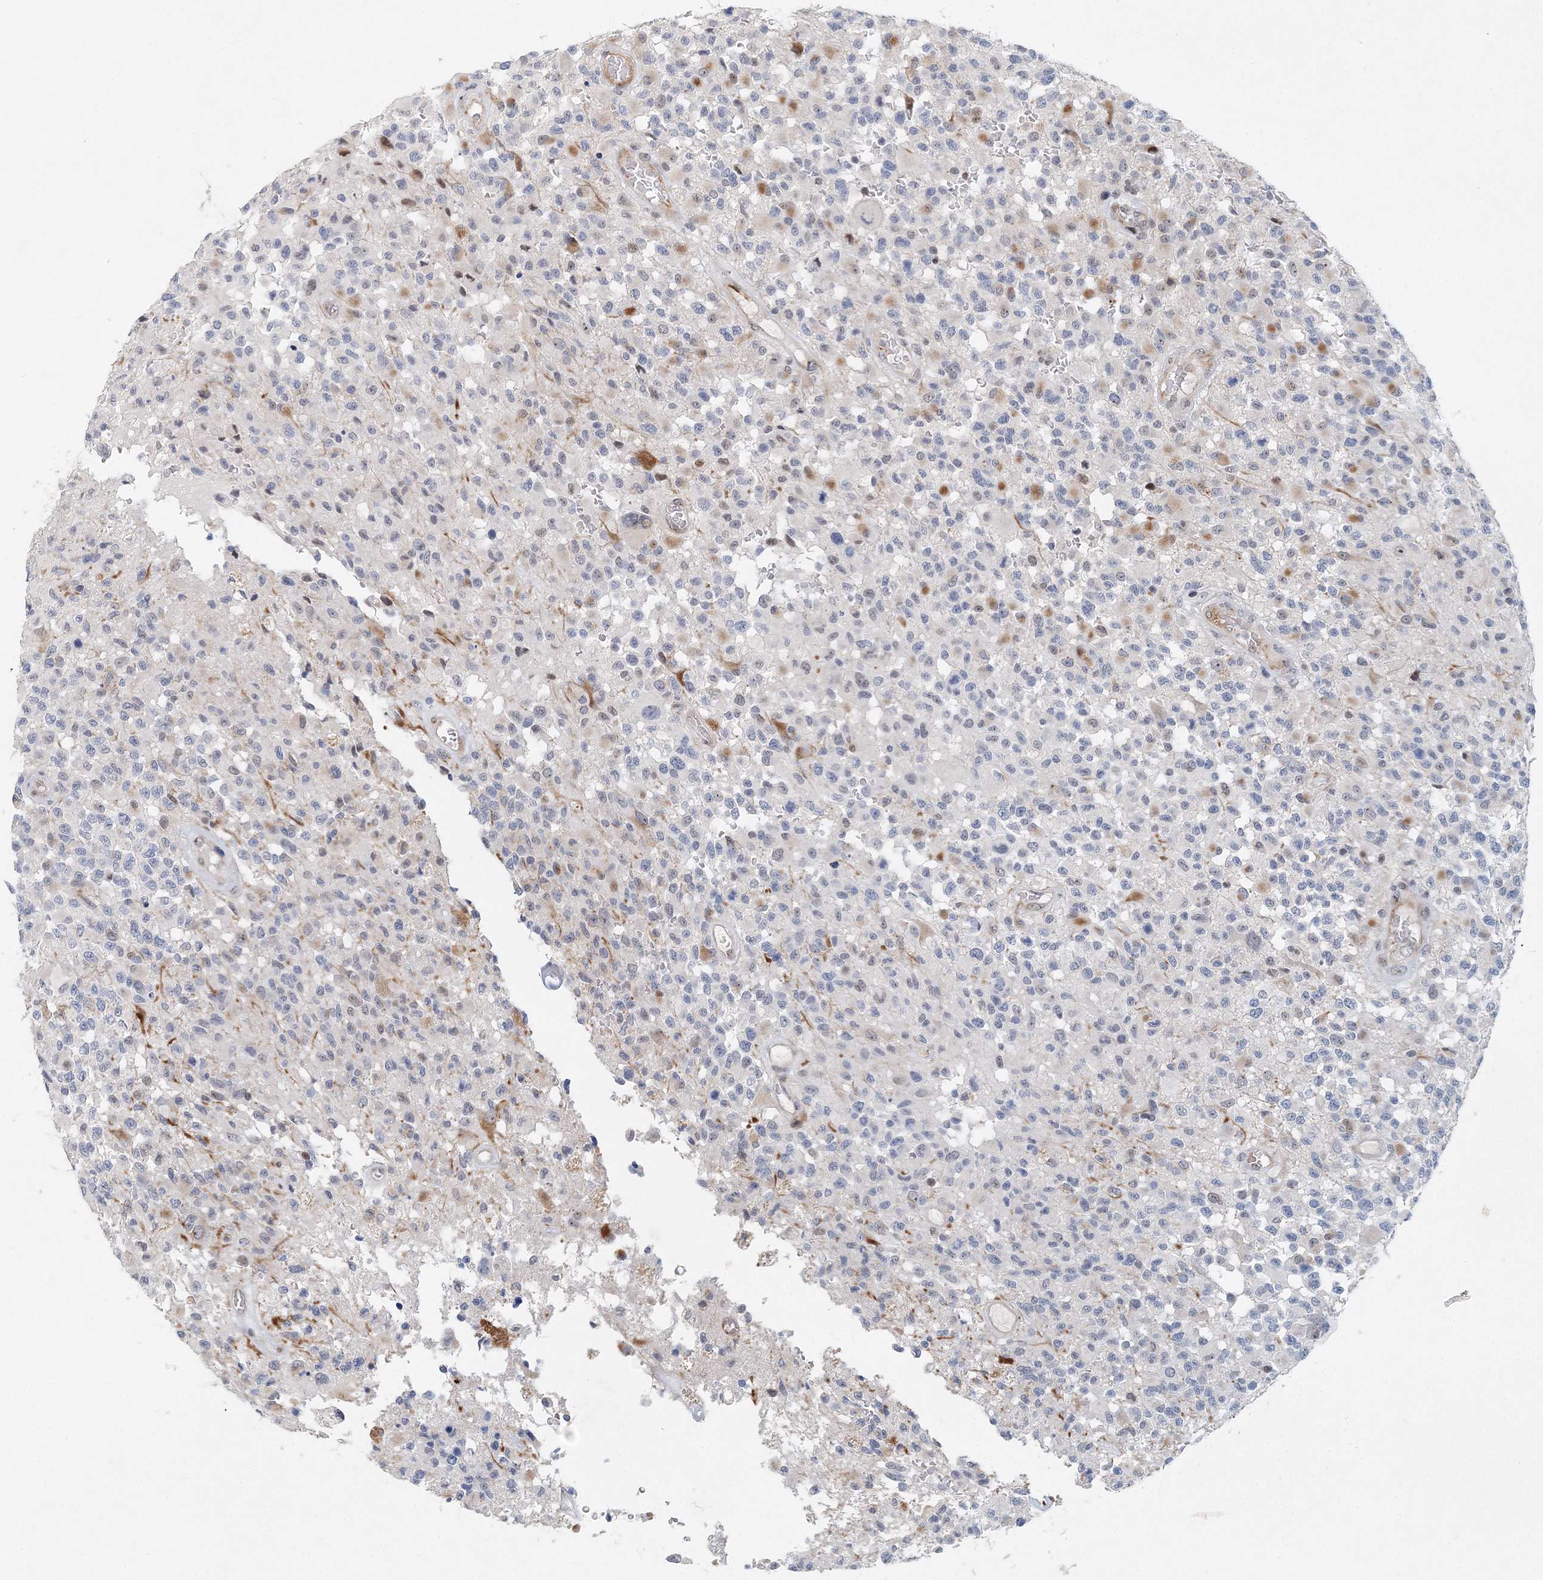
{"staining": {"intensity": "negative", "quantity": "none", "location": "none"}, "tissue": "glioma", "cell_type": "Tumor cells", "image_type": "cancer", "snomed": [{"axis": "morphology", "description": "Glioma, malignant, High grade"}, {"axis": "morphology", "description": "Glioblastoma, NOS"}, {"axis": "topography", "description": "Brain"}], "caption": "DAB (3,3'-diaminobenzidine) immunohistochemical staining of glioma displays no significant staining in tumor cells.", "gene": "UIMC1", "patient": {"sex": "male", "age": 60}}